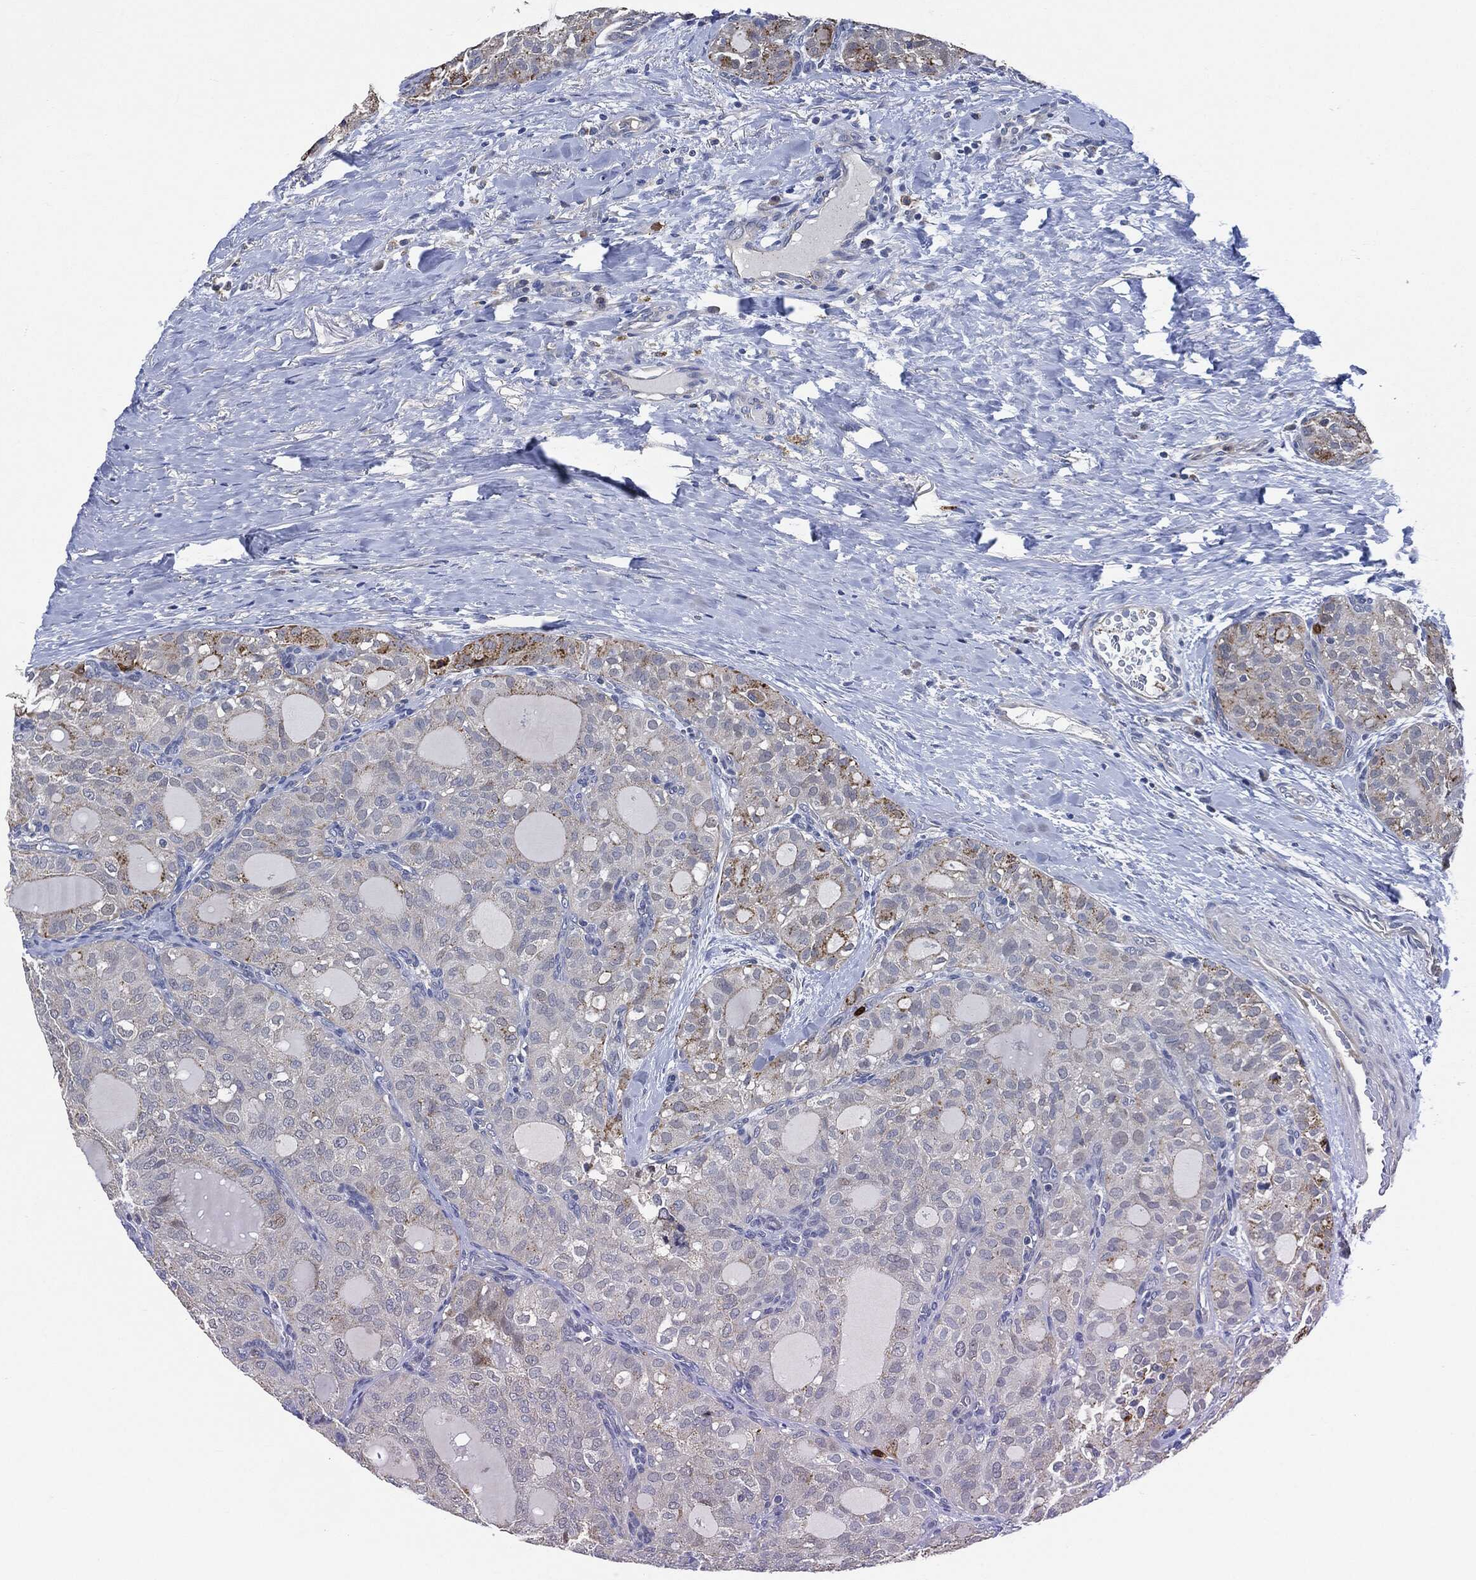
{"staining": {"intensity": "strong", "quantity": "<25%", "location": "cytoplasmic/membranous"}, "tissue": "thyroid cancer", "cell_type": "Tumor cells", "image_type": "cancer", "snomed": [{"axis": "morphology", "description": "Follicular adenoma carcinoma, NOS"}, {"axis": "topography", "description": "Thyroid gland"}], "caption": "Tumor cells display medium levels of strong cytoplasmic/membranous positivity in about <25% of cells in human thyroid cancer.", "gene": "VSIG4", "patient": {"sex": "male", "age": 75}}